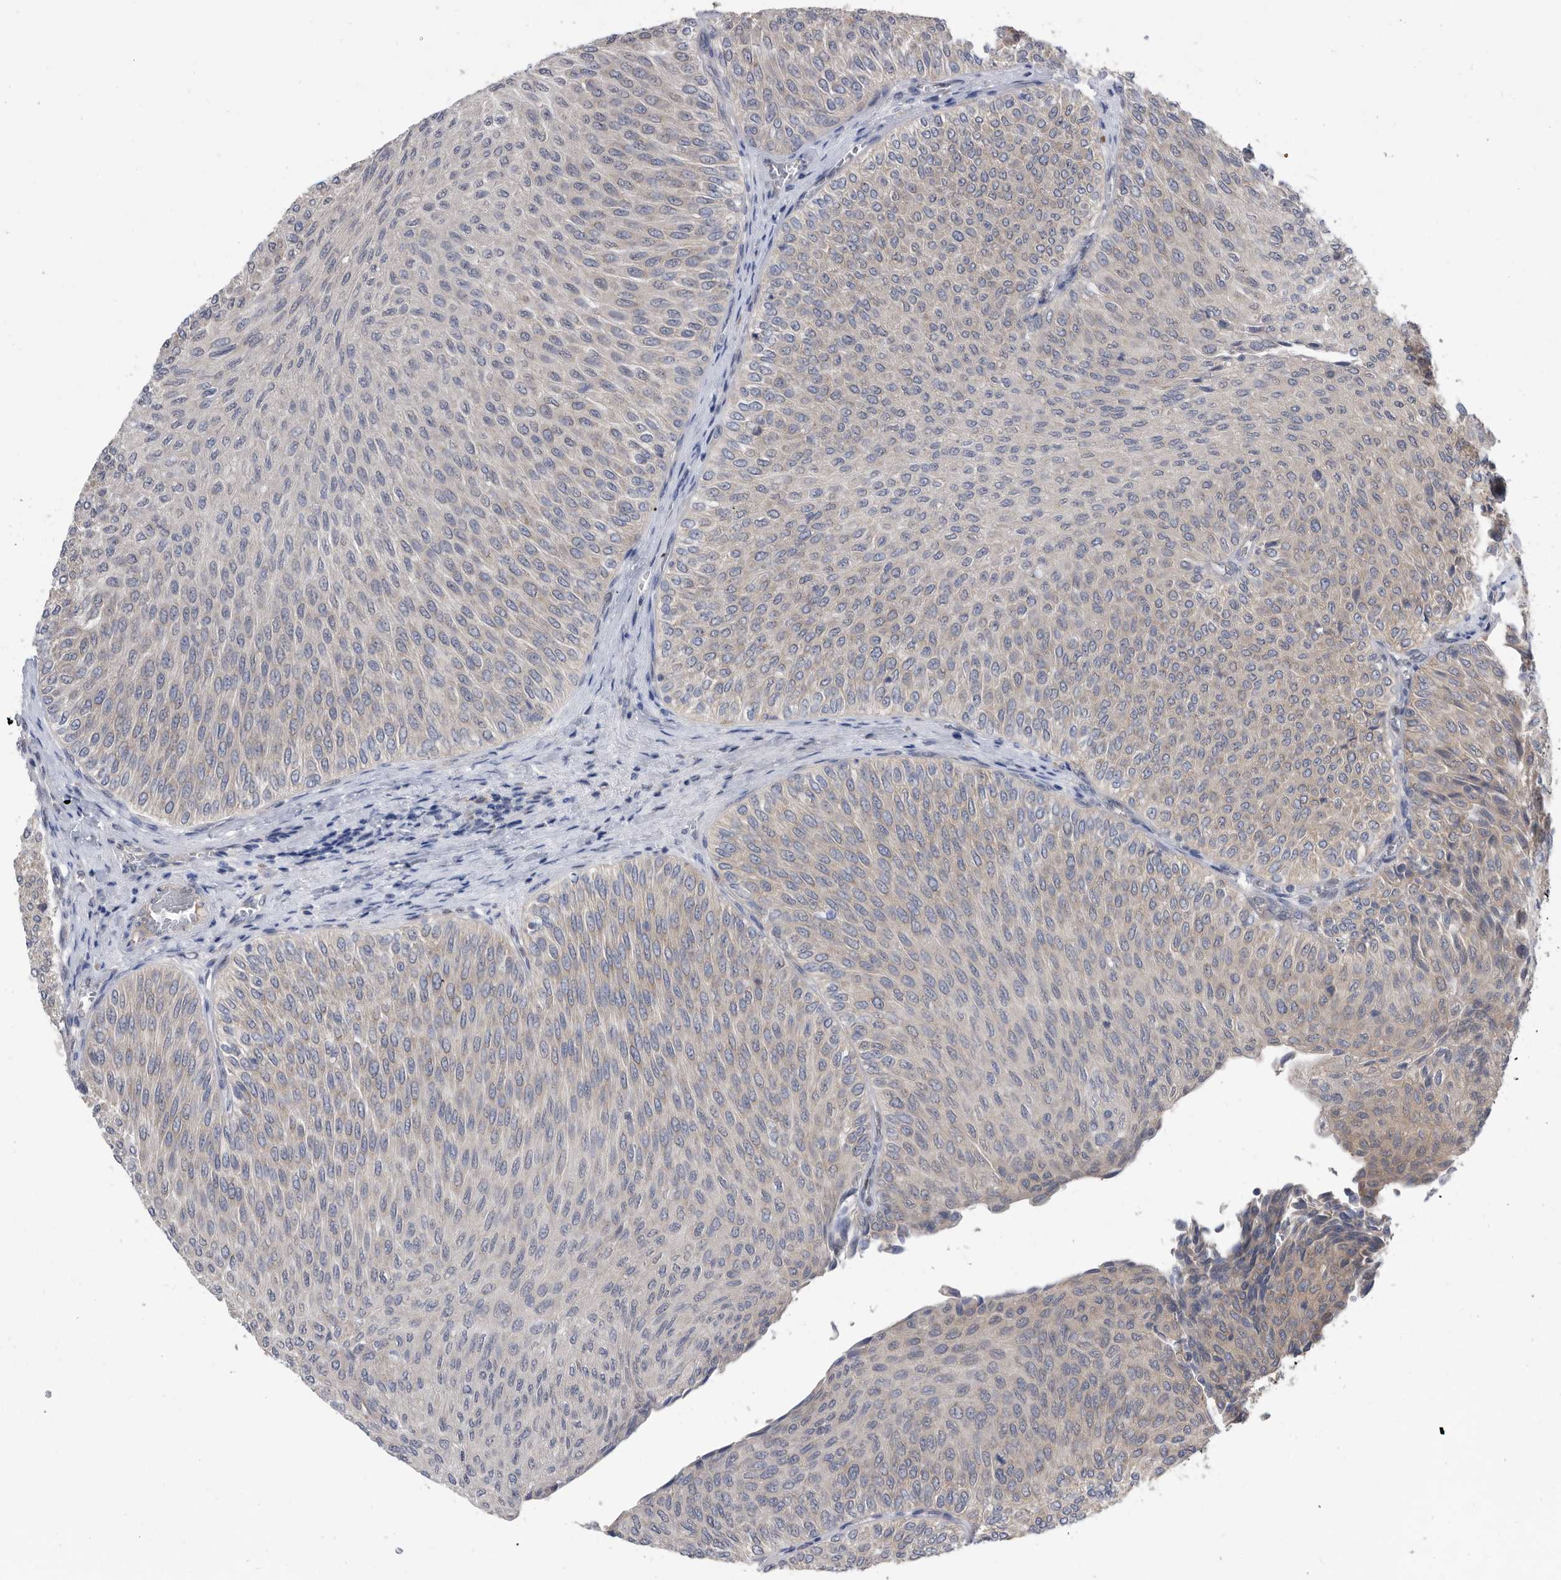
{"staining": {"intensity": "weak", "quantity": "<25%", "location": "cytoplasmic/membranous"}, "tissue": "urothelial cancer", "cell_type": "Tumor cells", "image_type": "cancer", "snomed": [{"axis": "morphology", "description": "Urothelial carcinoma, Low grade"}, {"axis": "topography", "description": "Urinary bladder"}], "caption": "This is an immunohistochemistry micrograph of human urothelial carcinoma (low-grade). There is no expression in tumor cells.", "gene": "CCT4", "patient": {"sex": "male", "age": 78}}